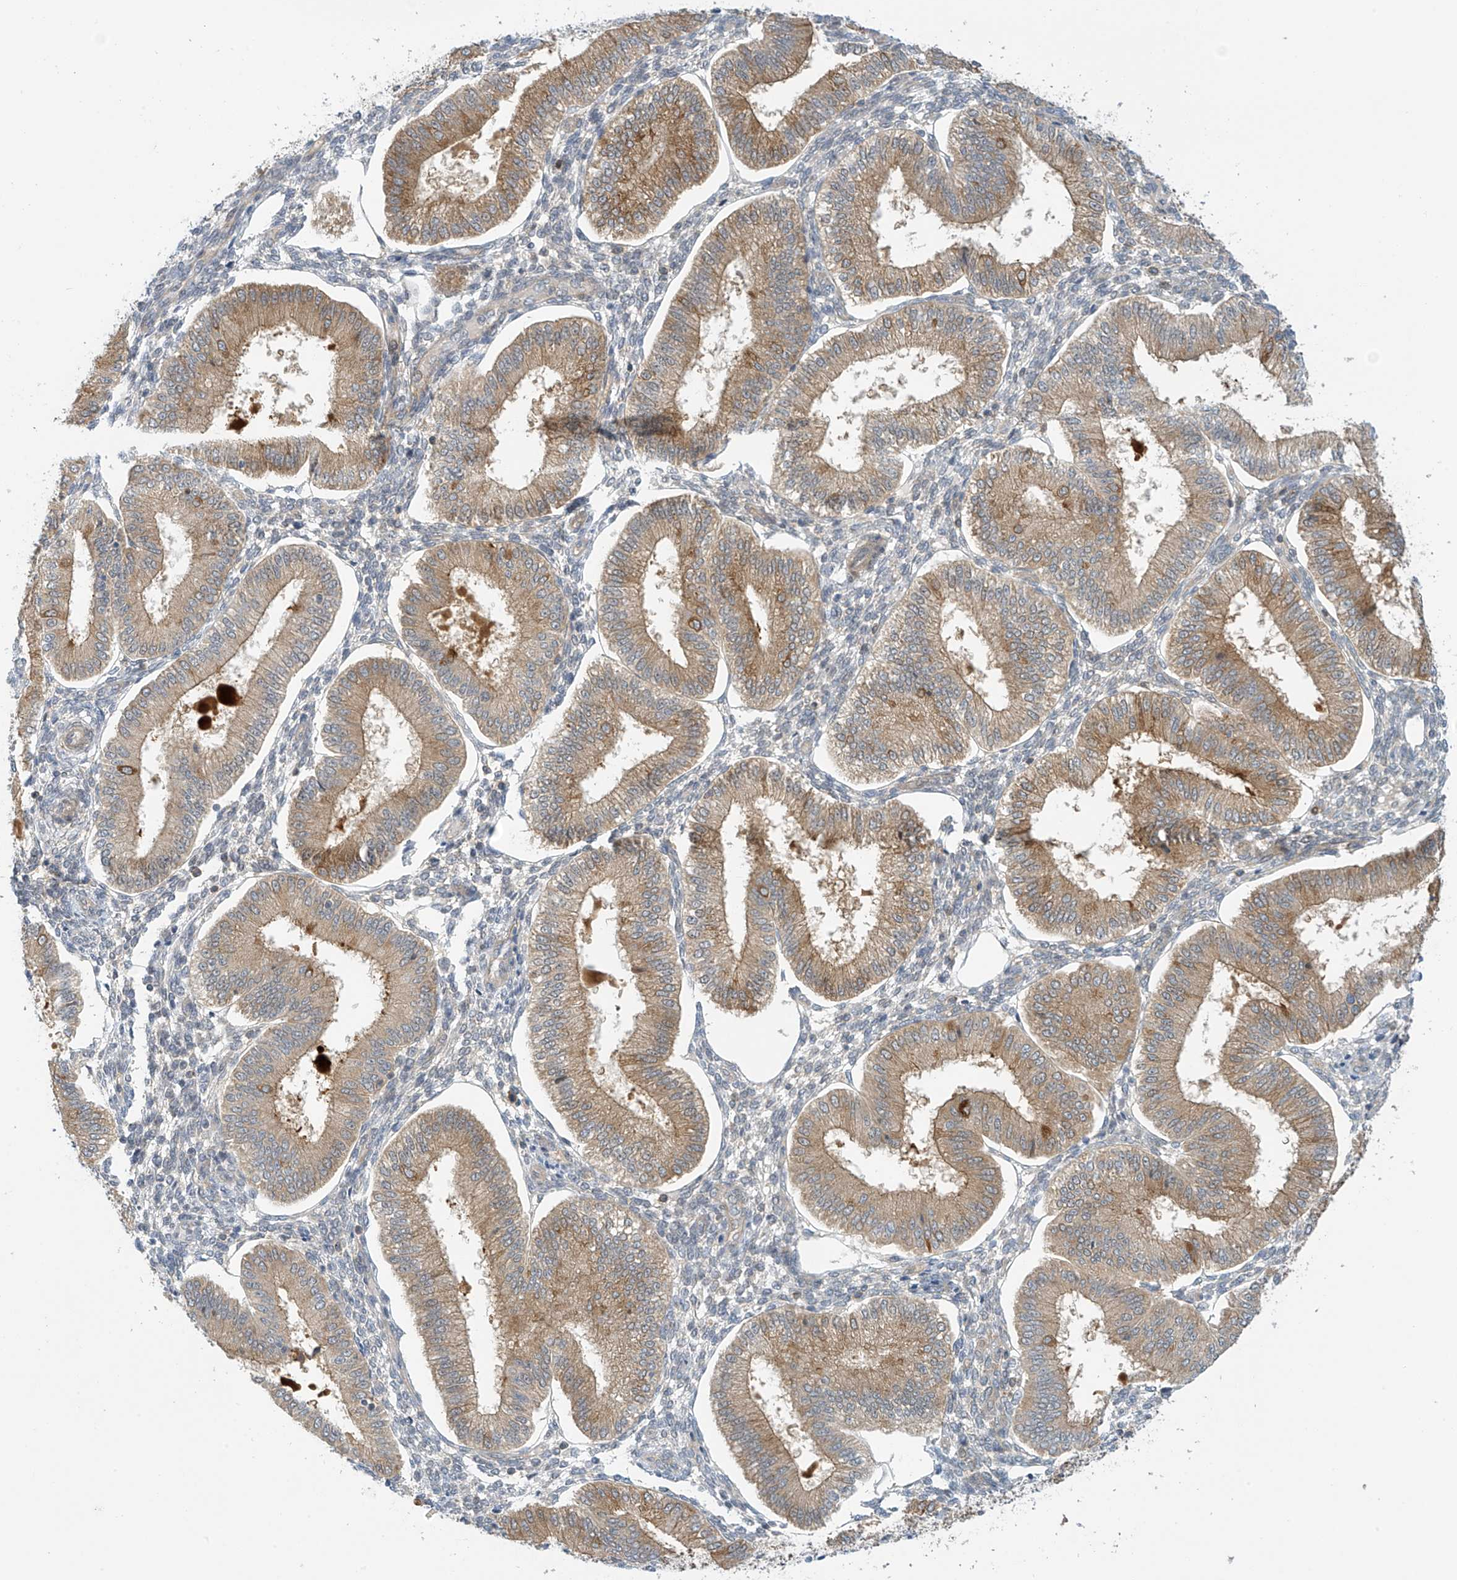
{"staining": {"intensity": "weak", "quantity": "<25%", "location": "cytoplasmic/membranous"}, "tissue": "endometrium", "cell_type": "Cells in endometrial stroma", "image_type": "normal", "snomed": [{"axis": "morphology", "description": "Normal tissue, NOS"}, {"axis": "topography", "description": "Endometrium"}], "caption": "Cells in endometrial stroma show no significant staining in benign endometrium. Nuclei are stained in blue.", "gene": "FSD1L", "patient": {"sex": "female", "age": 39}}